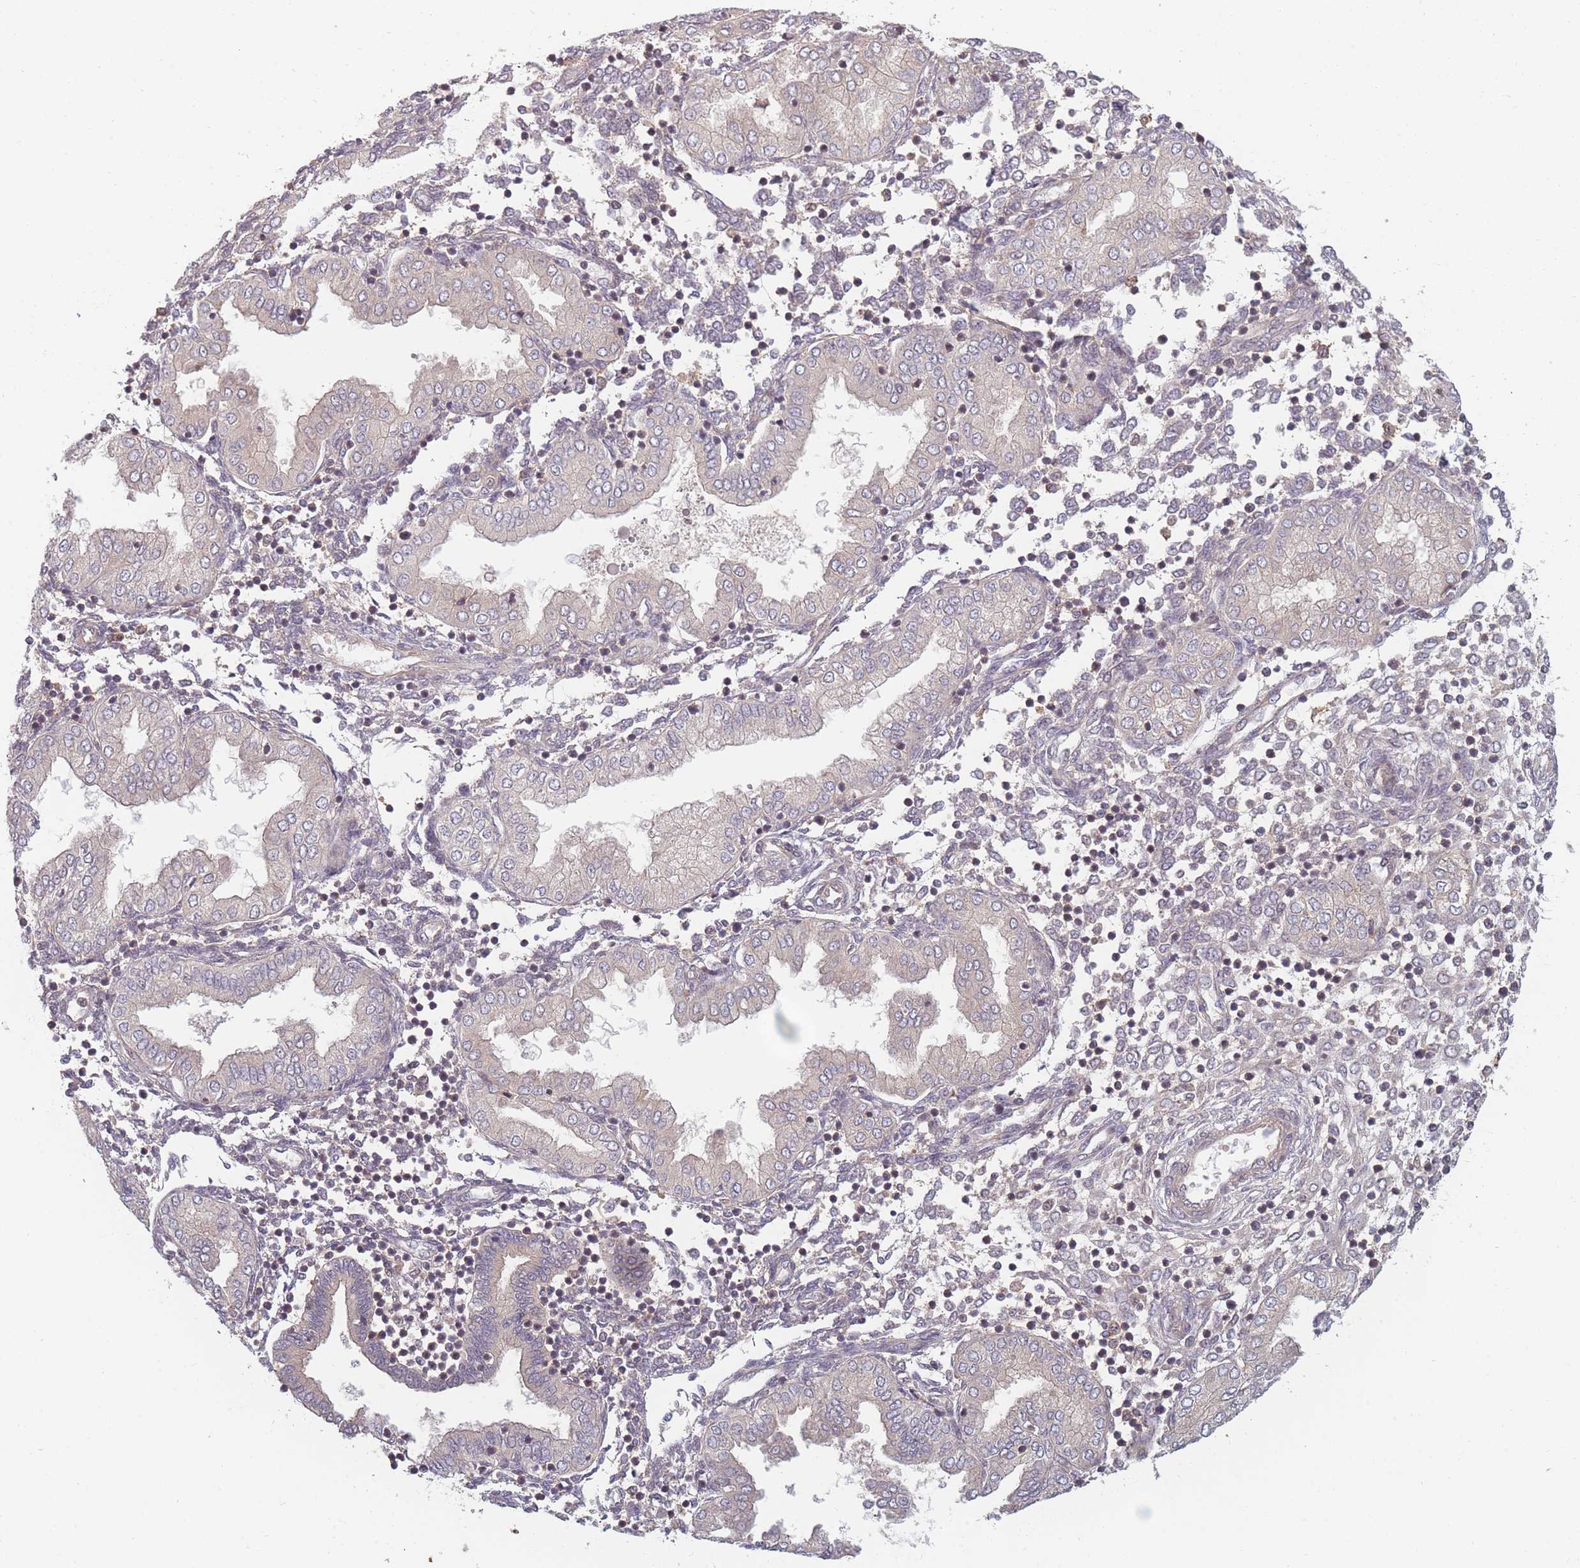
{"staining": {"intensity": "negative", "quantity": "none", "location": "none"}, "tissue": "endometrium", "cell_type": "Cells in endometrial stroma", "image_type": "normal", "snomed": [{"axis": "morphology", "description": "Normal tissue, NOS"}, {"axis": "topography", "description": "Endometrium"}], "caption": "Cells in endometrial stroma are negative for brown protein staining in unremarkable endometrium. Brightfield microscopy of IHC stained with DAB (brown) and hematoxylin (blue), captured at high magnification.", "gene": "FAM153A", "patient": {"sex": "female", "age": 53}}